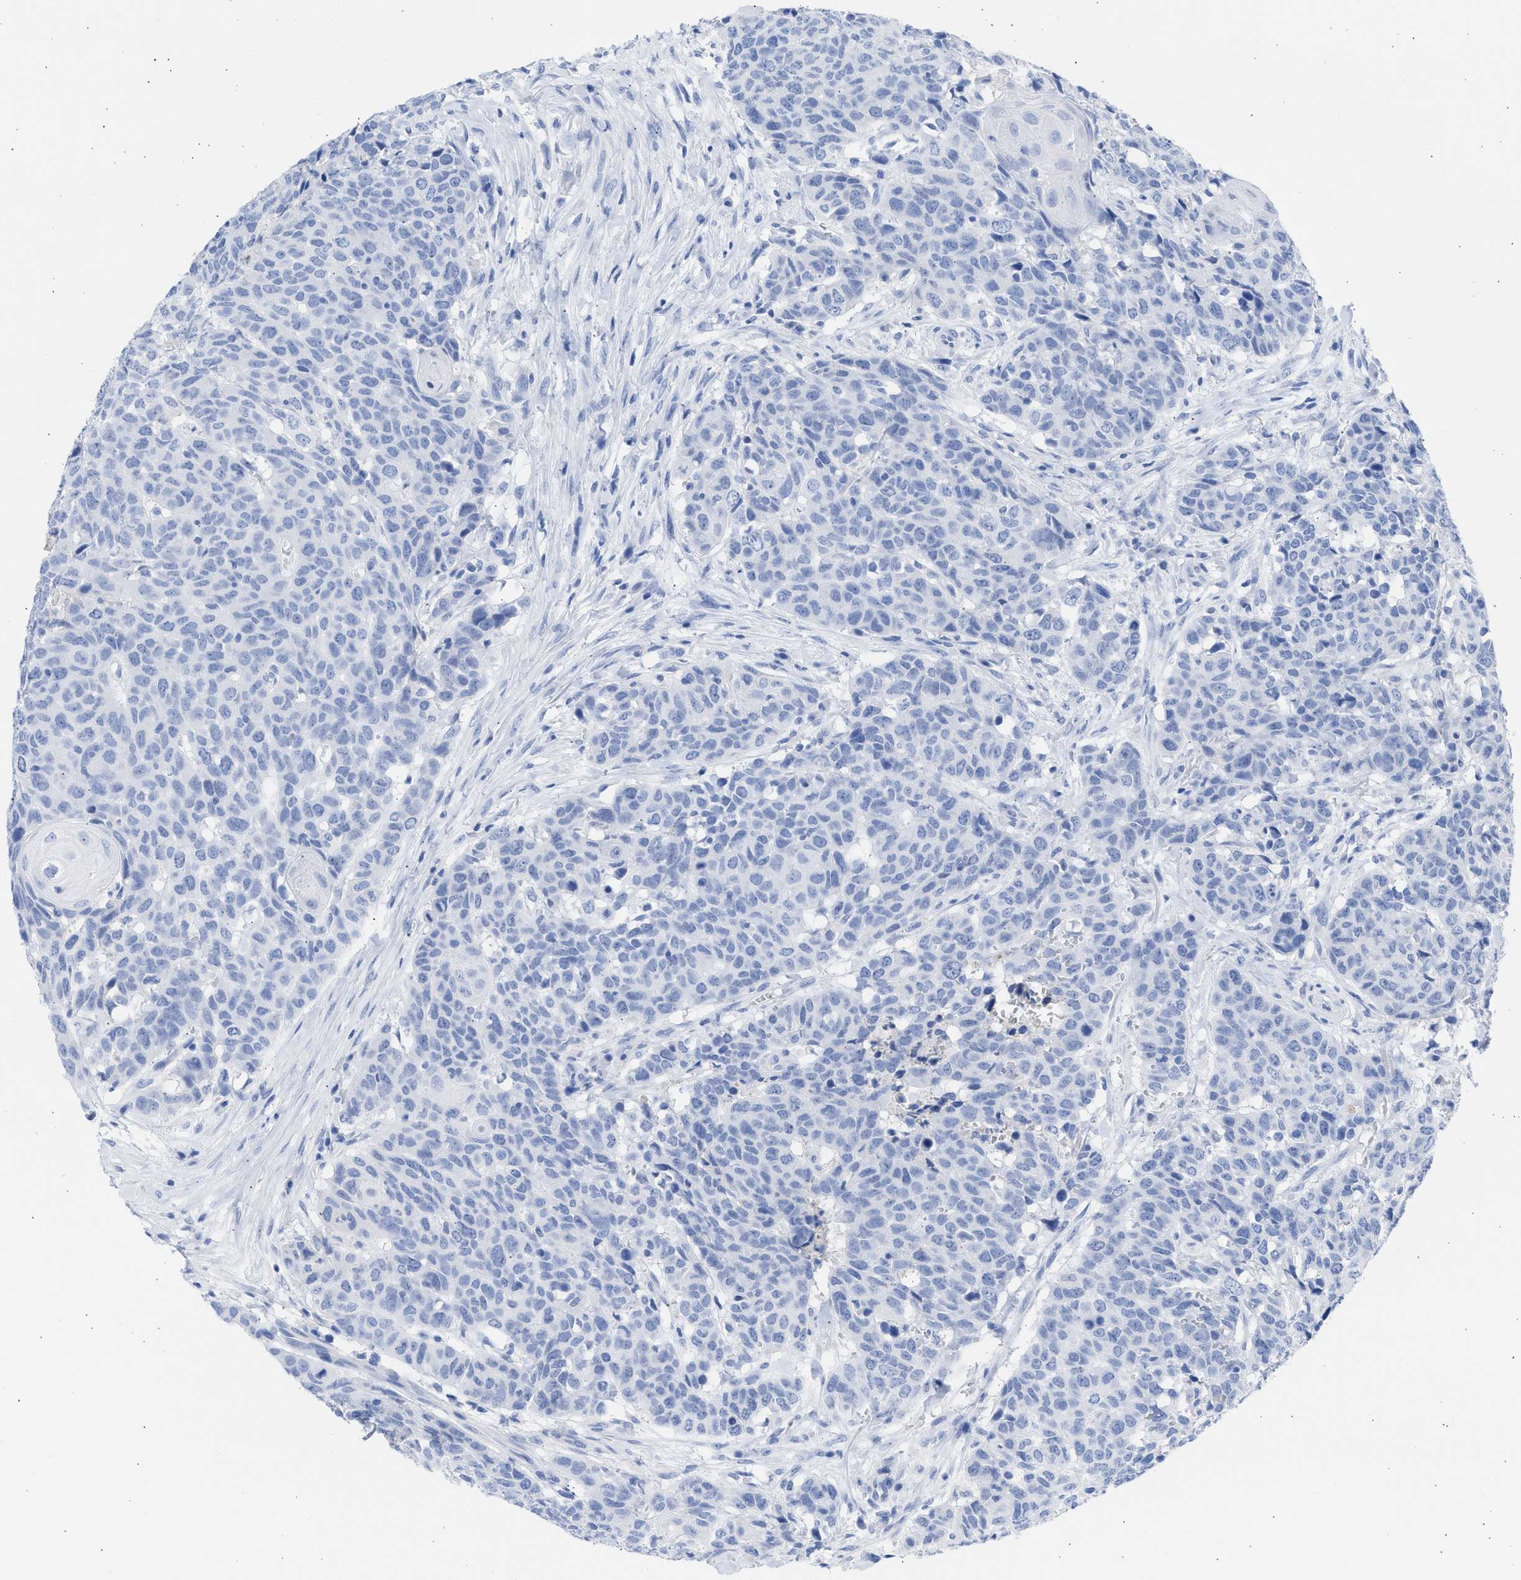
{"staining": {"intensity": "negative", "quantity": "none", "location": "none"}, "tissue": "head and neck cancer", "cell_type": "Tumor cells", "image_type": "cancer", "snomed": [{"axis": "morphology", "description": "Squamous cell carcinoma, NOS"}, {"axis": "topography", "description": "Head-Neck"}], "caption": "This micrograph is of head and neck squamous cell carcinoma stained with immunohistochemistry (IHC) to label a protein in brown with the nuclei are counter-stained blue. There is no expression in tumor cells.", "gene": "RSPH1", "patient": {"sex": "male", "age": 66}}